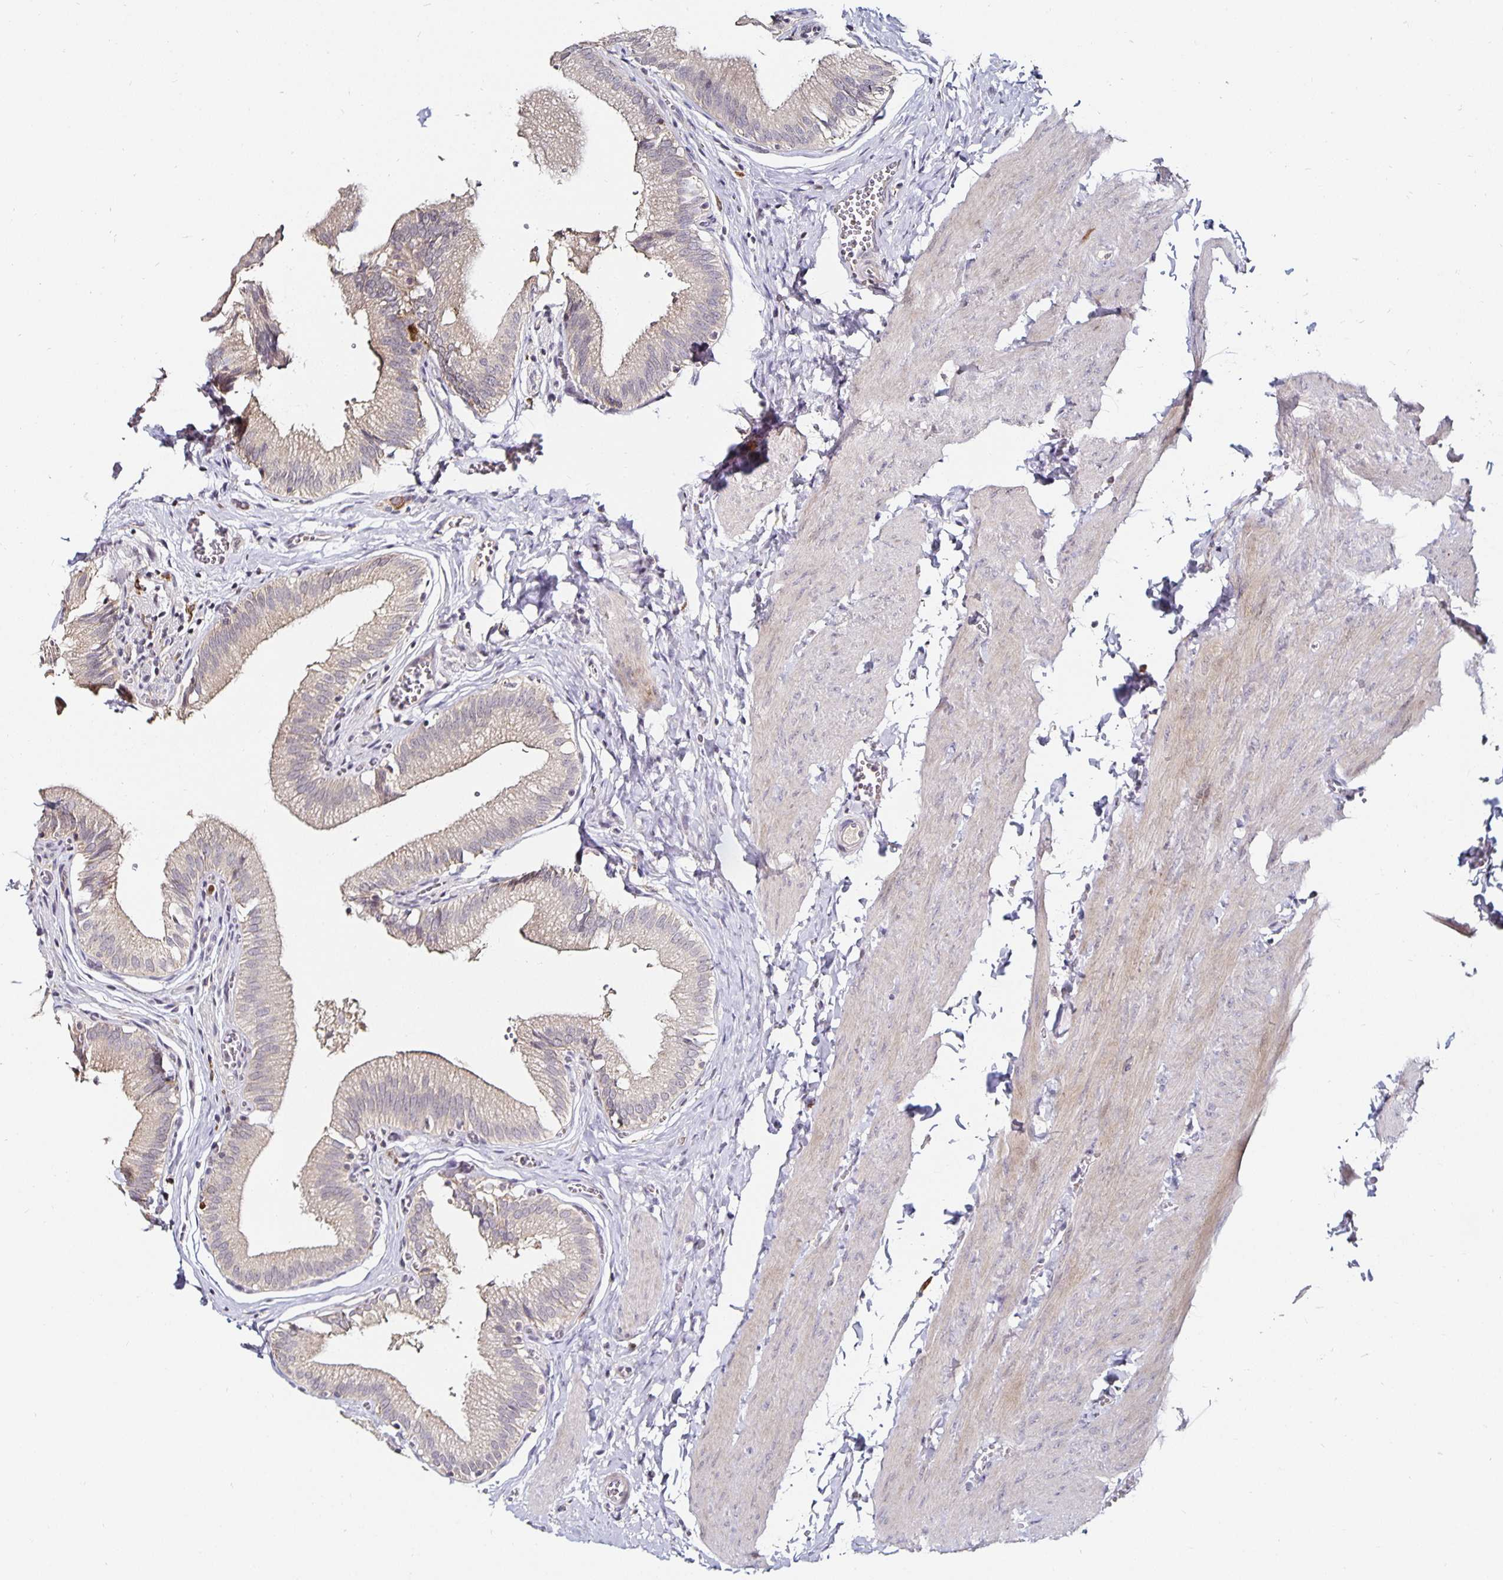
{"staining": {"intensity": "weak", "quantity": "<25%", "location": "cytoplasmic/membranous"}, "tissue": "gallbladder", "cell_type": "Glandular cells", "image_type": "normal", "snomed": [{"axis": "morphology", "description": "Normal tissue, NOS"}, {"axis": "topography", "description": "Gallbladder"}, {"axis": "topography", "description": "Peripheral nerve tissue"}], "caption": "Normal gallbladder was stained to show a protein in brown. There is no significant expression in glandular cells.", "gene": "ANLN", "patient": {"sex": "male", "age": 17}}